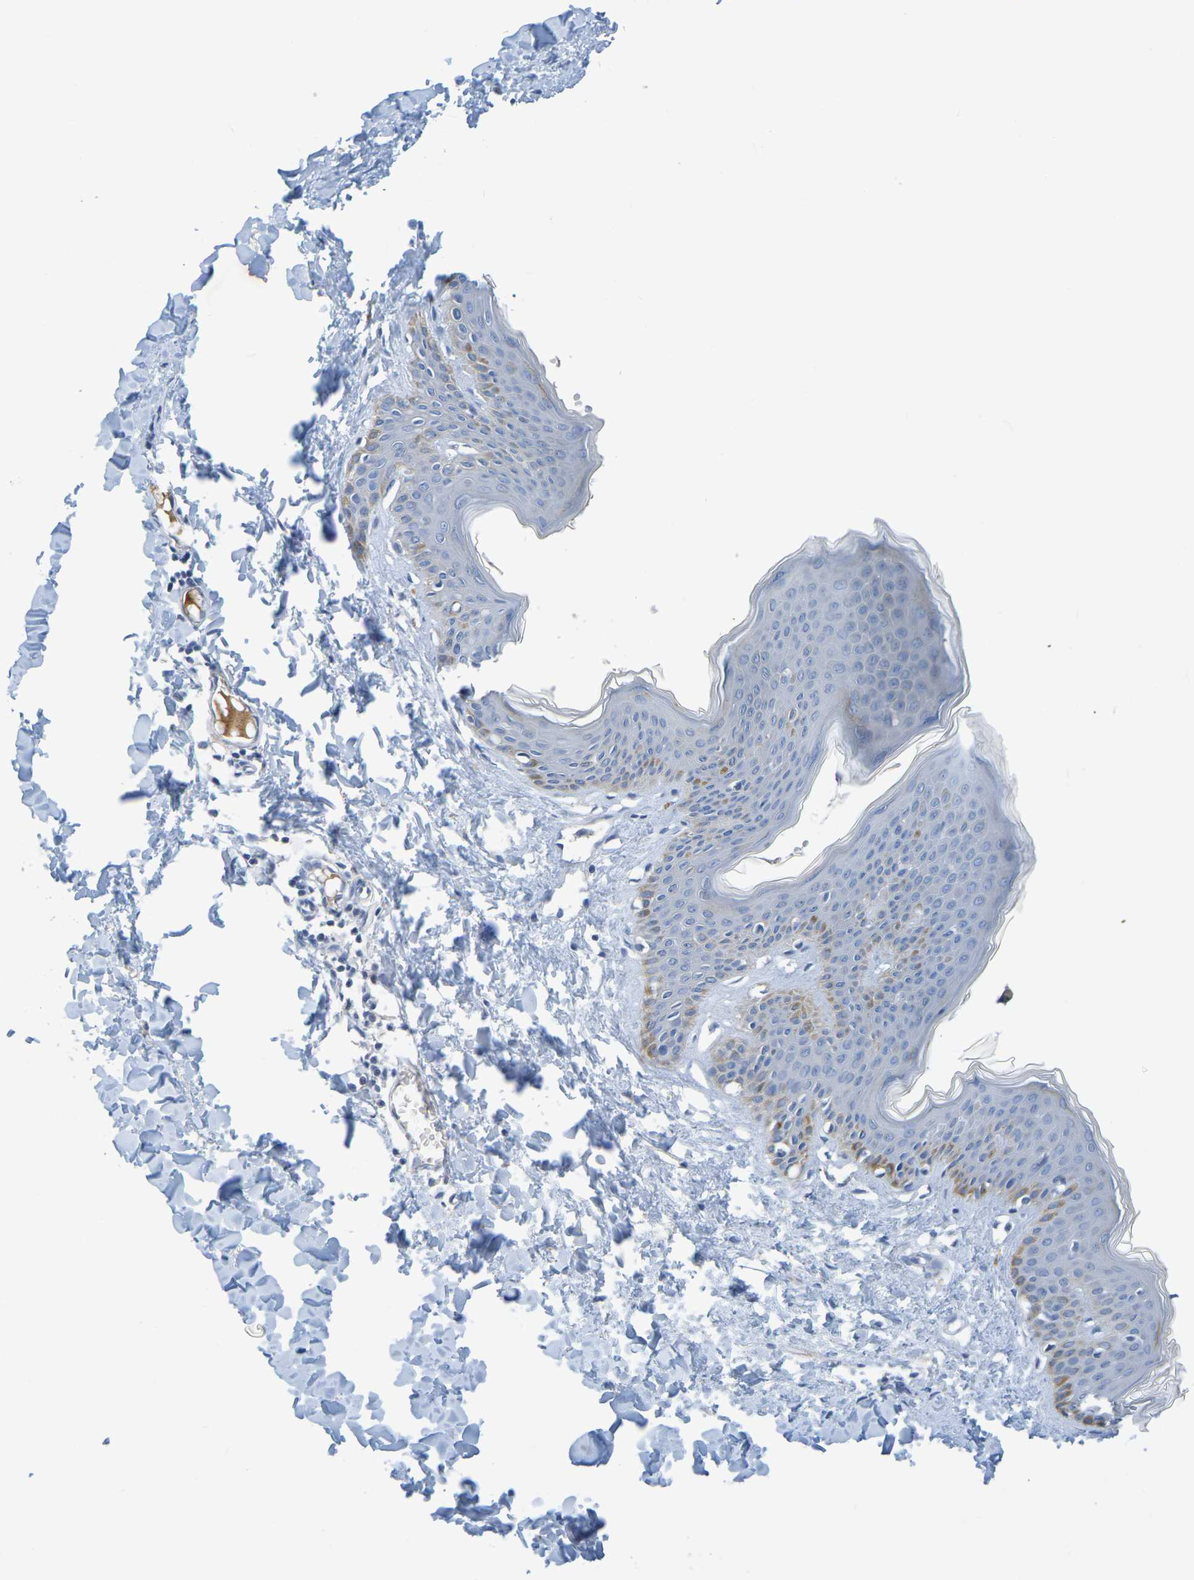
{"staining": {"intensity": "negative", "quantity": "none", "location": "none"}, "tissue": "skin", "cell_type": "Fibroblasts", "image_type": "normal", "snomed": [{"axis": "morphology", "description": "Normal tissue, NOS"}, {"axis": "topography", "description": "Skin"}], "caption": "The IHC micrograph has no significant staining in fibroblasts of skin. Nuclei are stained in blue.", "gene": "IL10", "patient": {"sex": "female", "age": 17}}